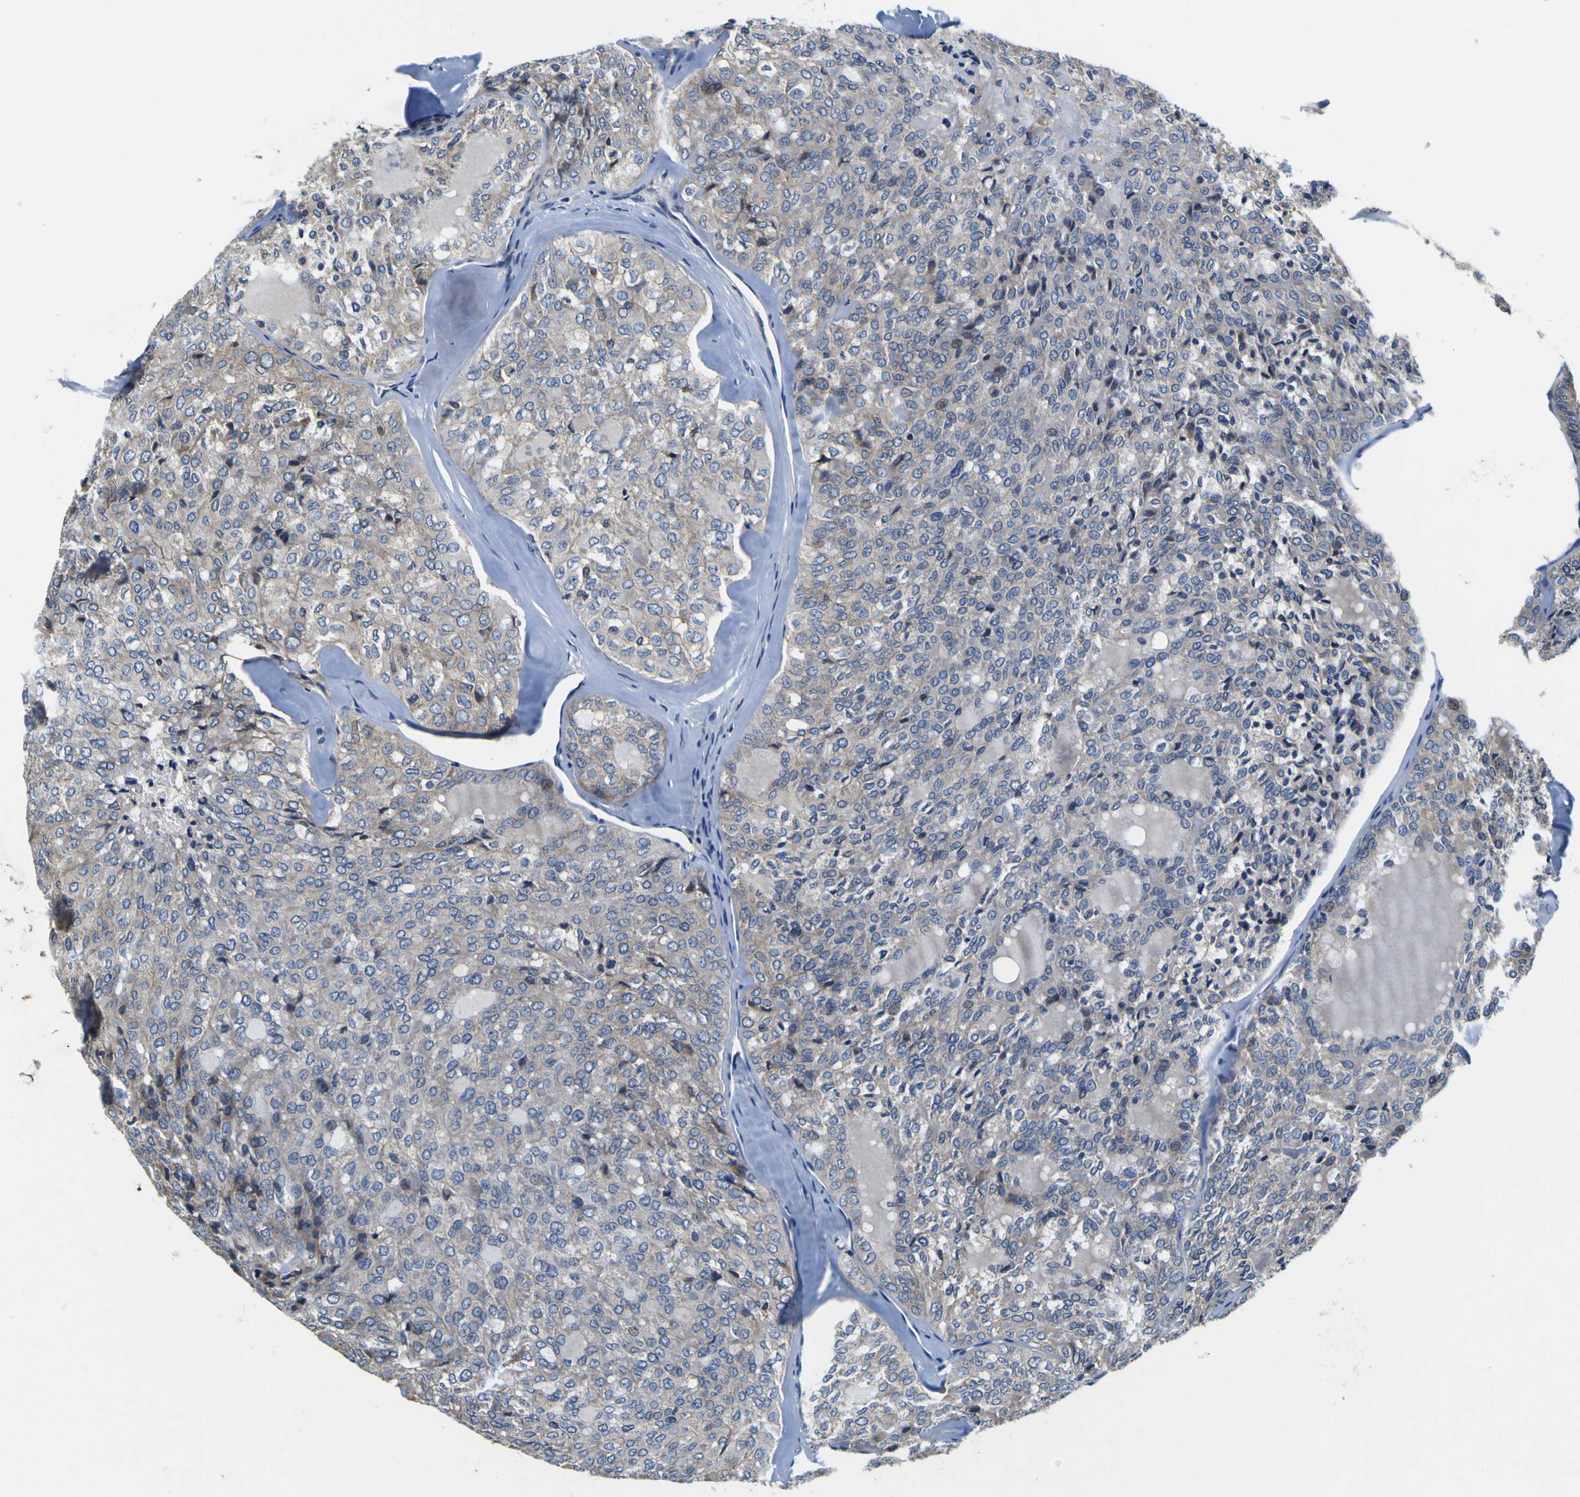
{"staining": {"intensity": "weak", "quantity": "25%-75%", "location": "cytoplasmic/membranous"}, "tissue": "thyroid cancer", "cell_type": "Tumor cells", "image_type": "cancer", "snomed": [{"axis": "morphology", "description": "Follicular adenoma carcinoma, NOS"}, {"axis": "topography", "description": "Thyroid gland"}], "caption": "A brown stain highlights weak cytoplasmic/membranous staining of a protein in human follicular adenoma carcinoma (thyroid) tumor cells.", "gene": "EPHB4", "patient": {"sex": "male", "age": 75}}